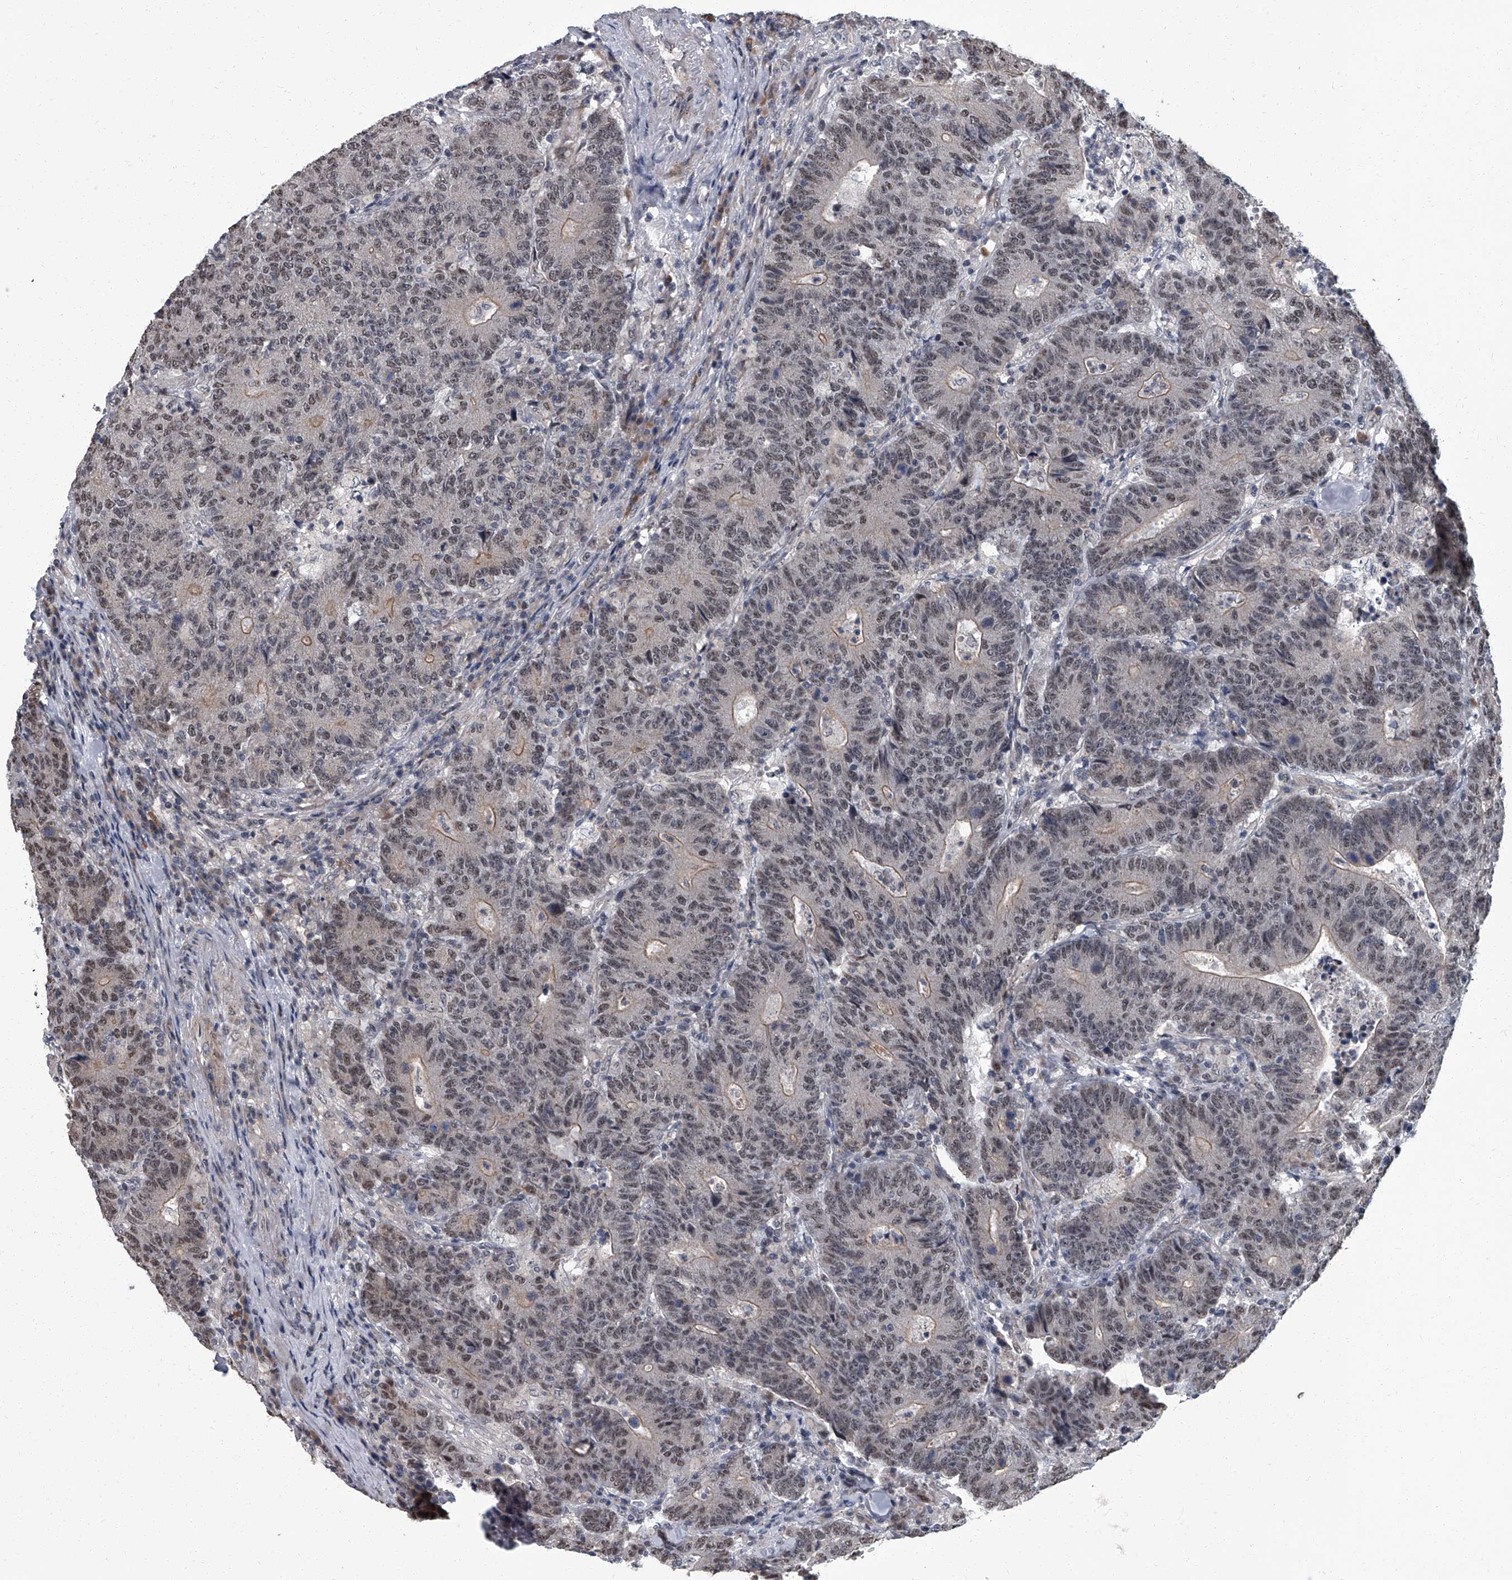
{"staining": {"intensity": "moderate", "quantity": "25%-75%", "location": "cytoplasmic/membranous,nuclear"}, "tissue": "colorectal cancer", "cell_type": "Tumor cells", "image_type": "cancer", "snomed": [{"axis": "morphology", "description": "Normal tissue, NOS"}, {"axis": "morphology", "description": "Adenocarcinoma, NOS"}, {"axis": "topography", "description": "Colon"}], "caption": "Immunohistochemical staining of human colorectal adenocarcinoma exhibits moderate cytoplasmic/membranous and nuclear protein expression in about 25%-75% of tumor cells.", "gene": "ZNF274", "patient": {"sex": "female", "age": 75}}